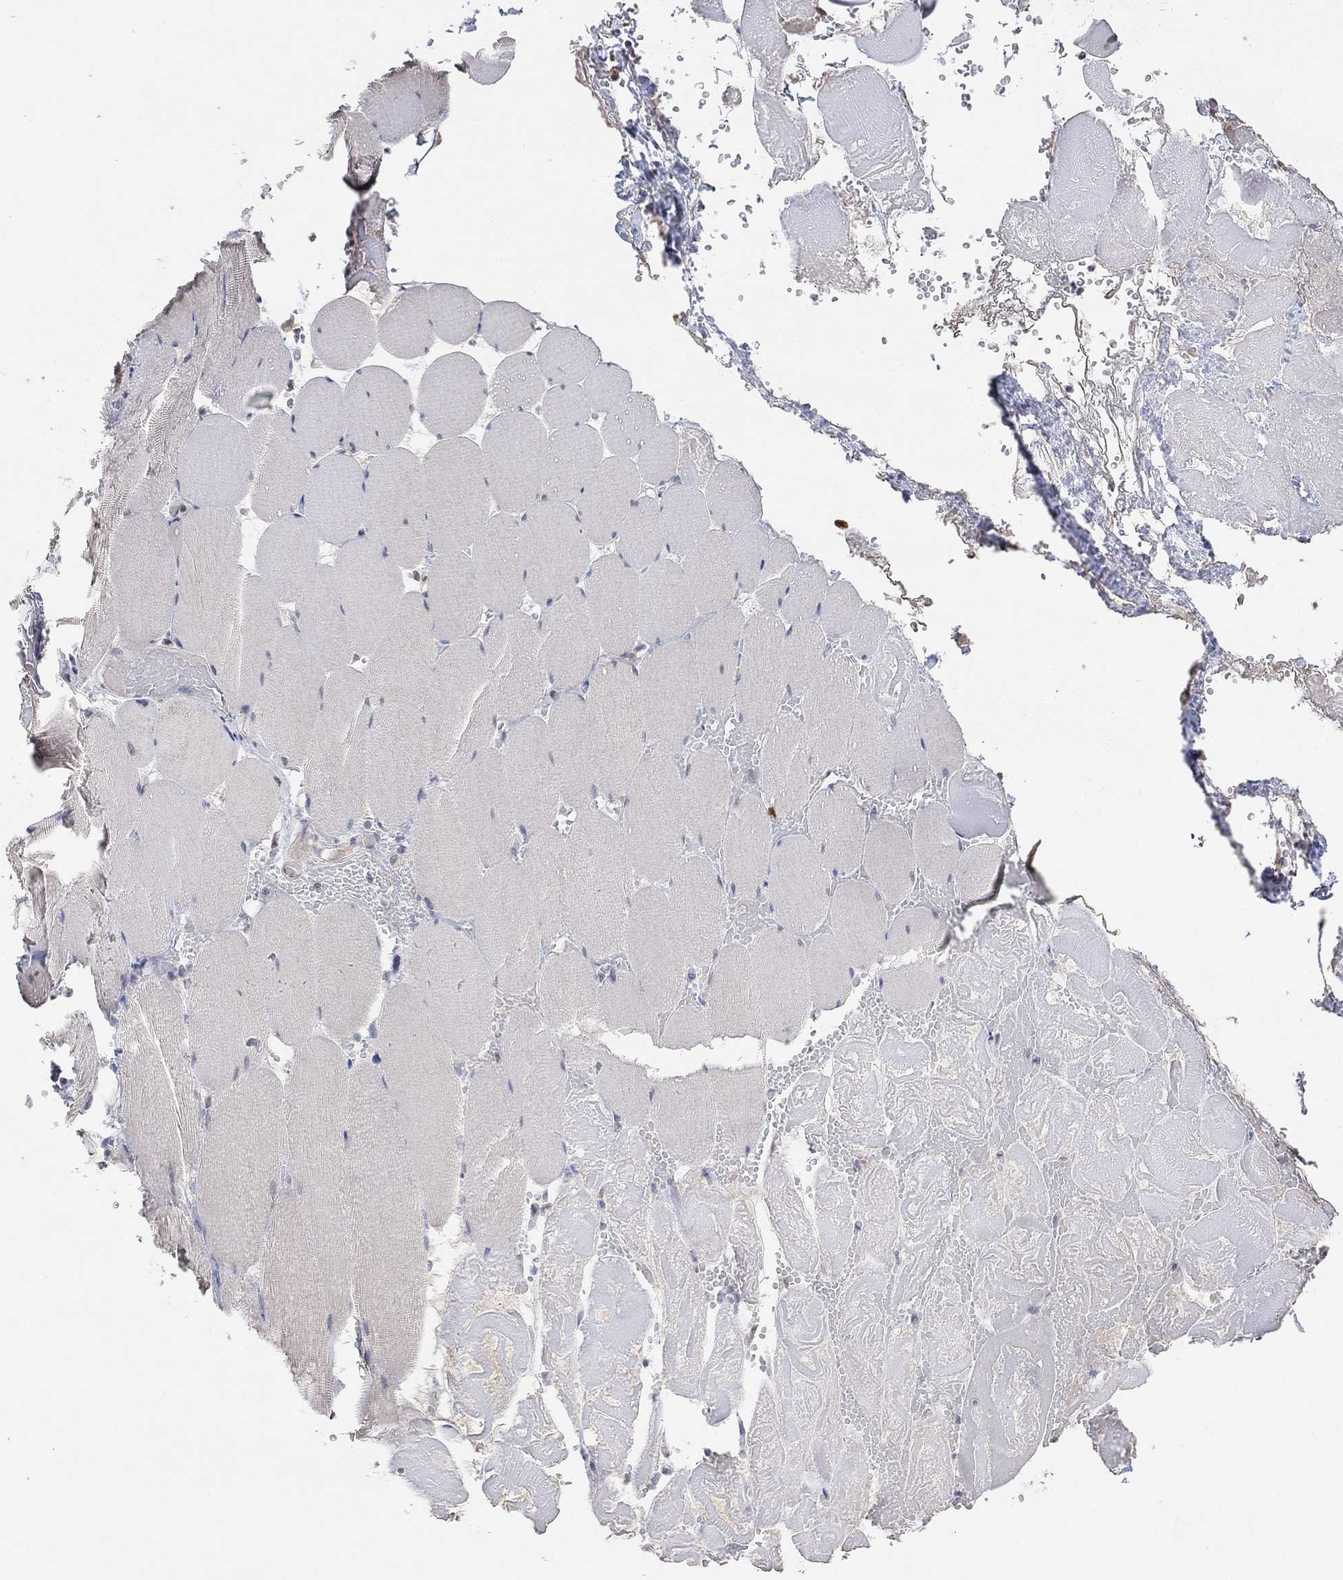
{"staining": {"intensity": "negative", "quantity": "none", "location": "none"}, "tissue": "skeletal muscle", "cell_type": "Myocytes", "image_type": "normal", "snomed": [{"axis": "morphology", "description": "Normal tissue, NOS"}, {"axis": "morphology", "description": "Malignant melanoma, Metastatic site"}, {"axis": "topography", "description": "Skeletal muscle"}], "caption": "Myocytes show no significant positivity in unremarkable skeletal muscle. Brightfield microscopy of immunohistochemistry stained with DAB (brown) and hematoxylin (blue), captured at high magnification.", "gene": "UNC5B", "patient": {"sex": "male", "age": 50}}